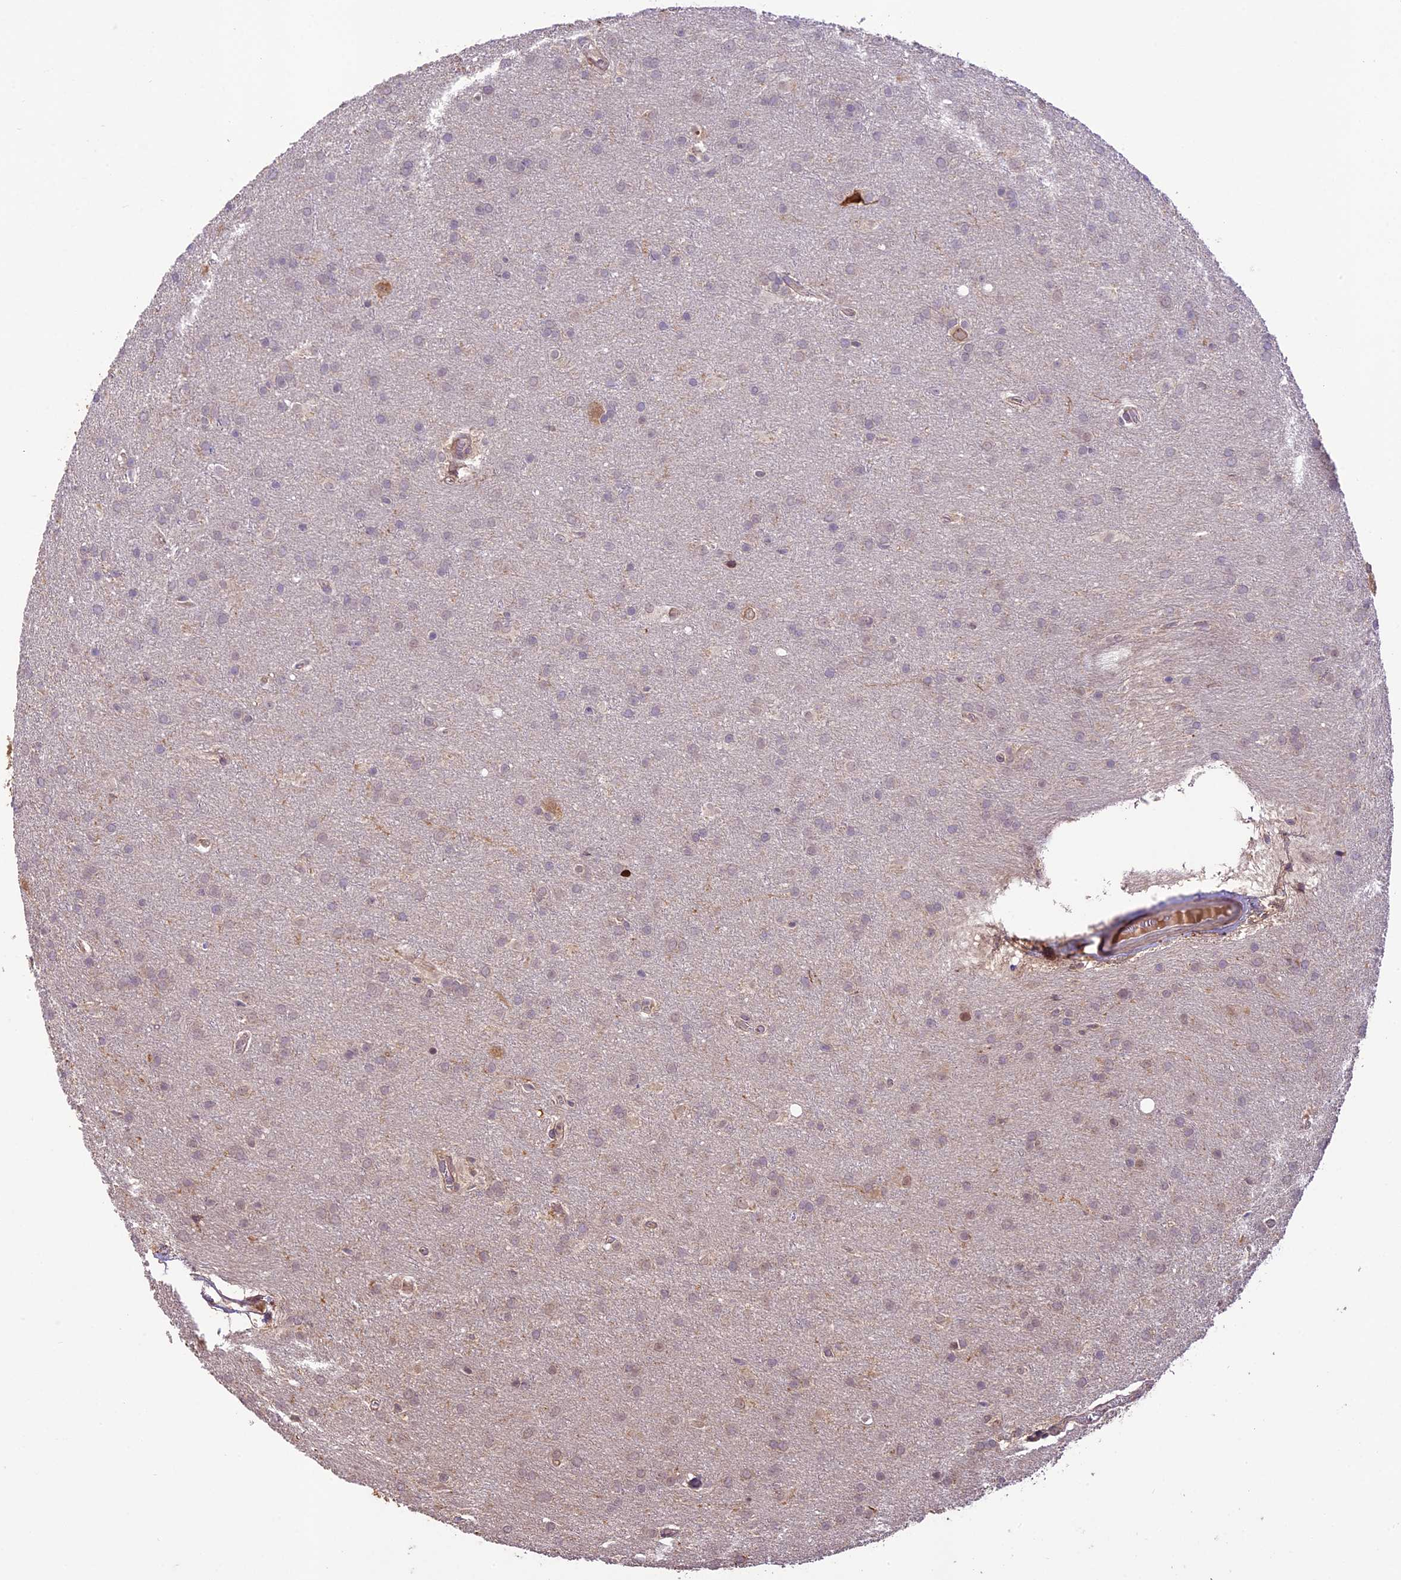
{"staining": {"intensity": "negative", "quantity": "none", "location": "none"}, "tissue": "glioma", "cell_type": "Tumor cells", "image_type": "cancer", "snomed": [{"axis": "morphology", "description": "Glioma, malignant, Low grade"}, {"axis": "topography", "description": "Brain"}], "caption": "DAB (3,3'-diaminobenzidine) immunohistochemical staining of malignant glioma (low-grade) reveals no significant staining in tumor cells. (DAB immunohistochemistry (IHC) visualized using brightfield microscopy, high magnification).", "gene": "DGKH", "patient": {"sex": "female", "age": 32}}